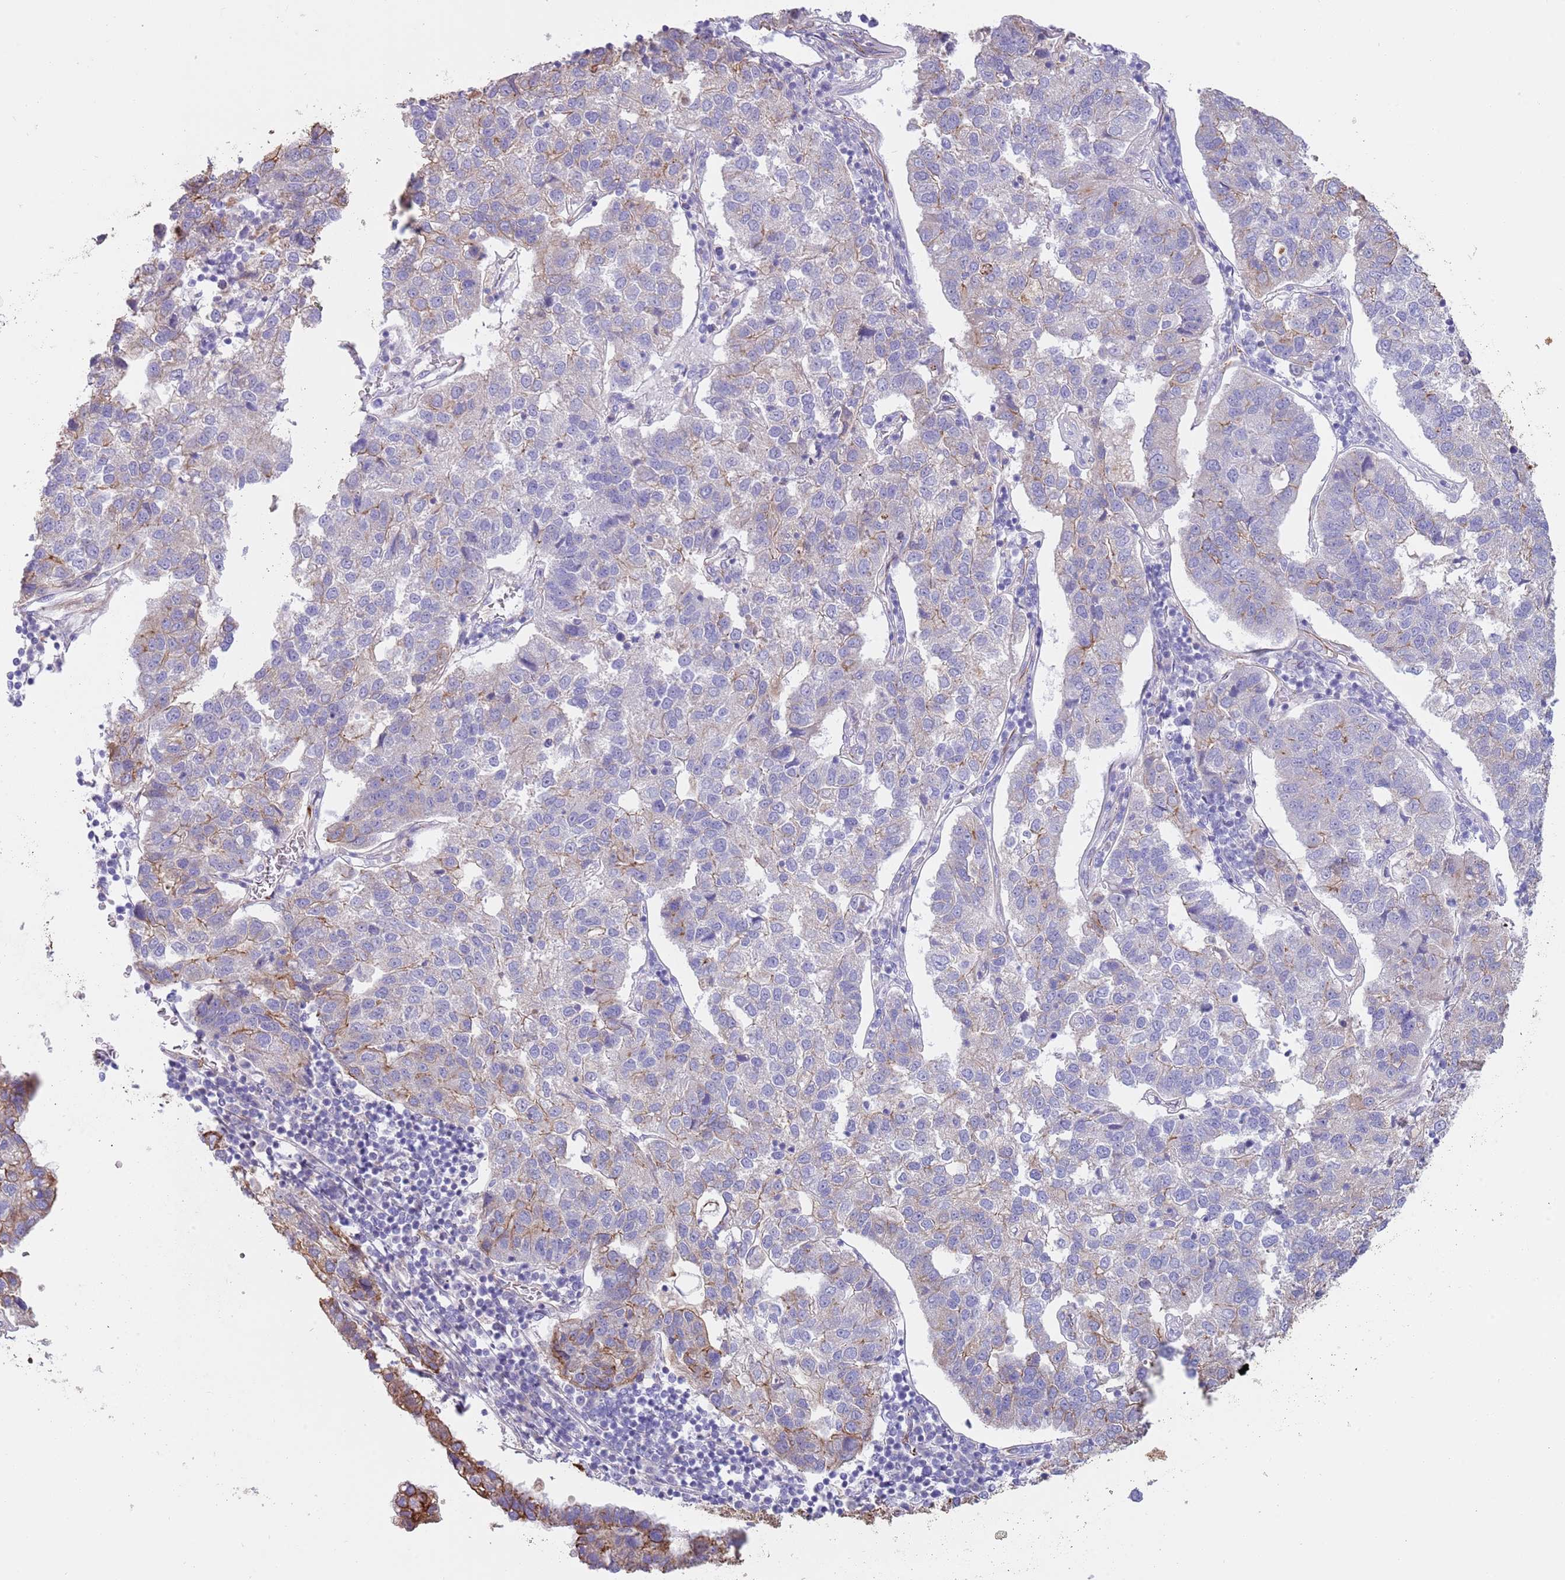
{"staining": {"intensity": "weak", "quantity": "<25%", "location": "cytoplasmic/membranous"}, "tissue": "pancreatic cancer", "cell_type": "Tumor cells", "image_type": "cancer", "snomed": [{"axis": "morphology", "description": "Adenocarcinoma, NOS"}, {"axis": "topography", "description": "Pancreas"}], "caption": "Tumor cells are negative for brown protein staining in adenocarcinoma (pancreatic). The staining was performed using DAB to visualize the protein expression in brown, while the nuclei were stained in blue with hematoxylin (Magnification: 20x).", "gene": "MOGAT1", "patient": {"sex": "female", "age": 61}}